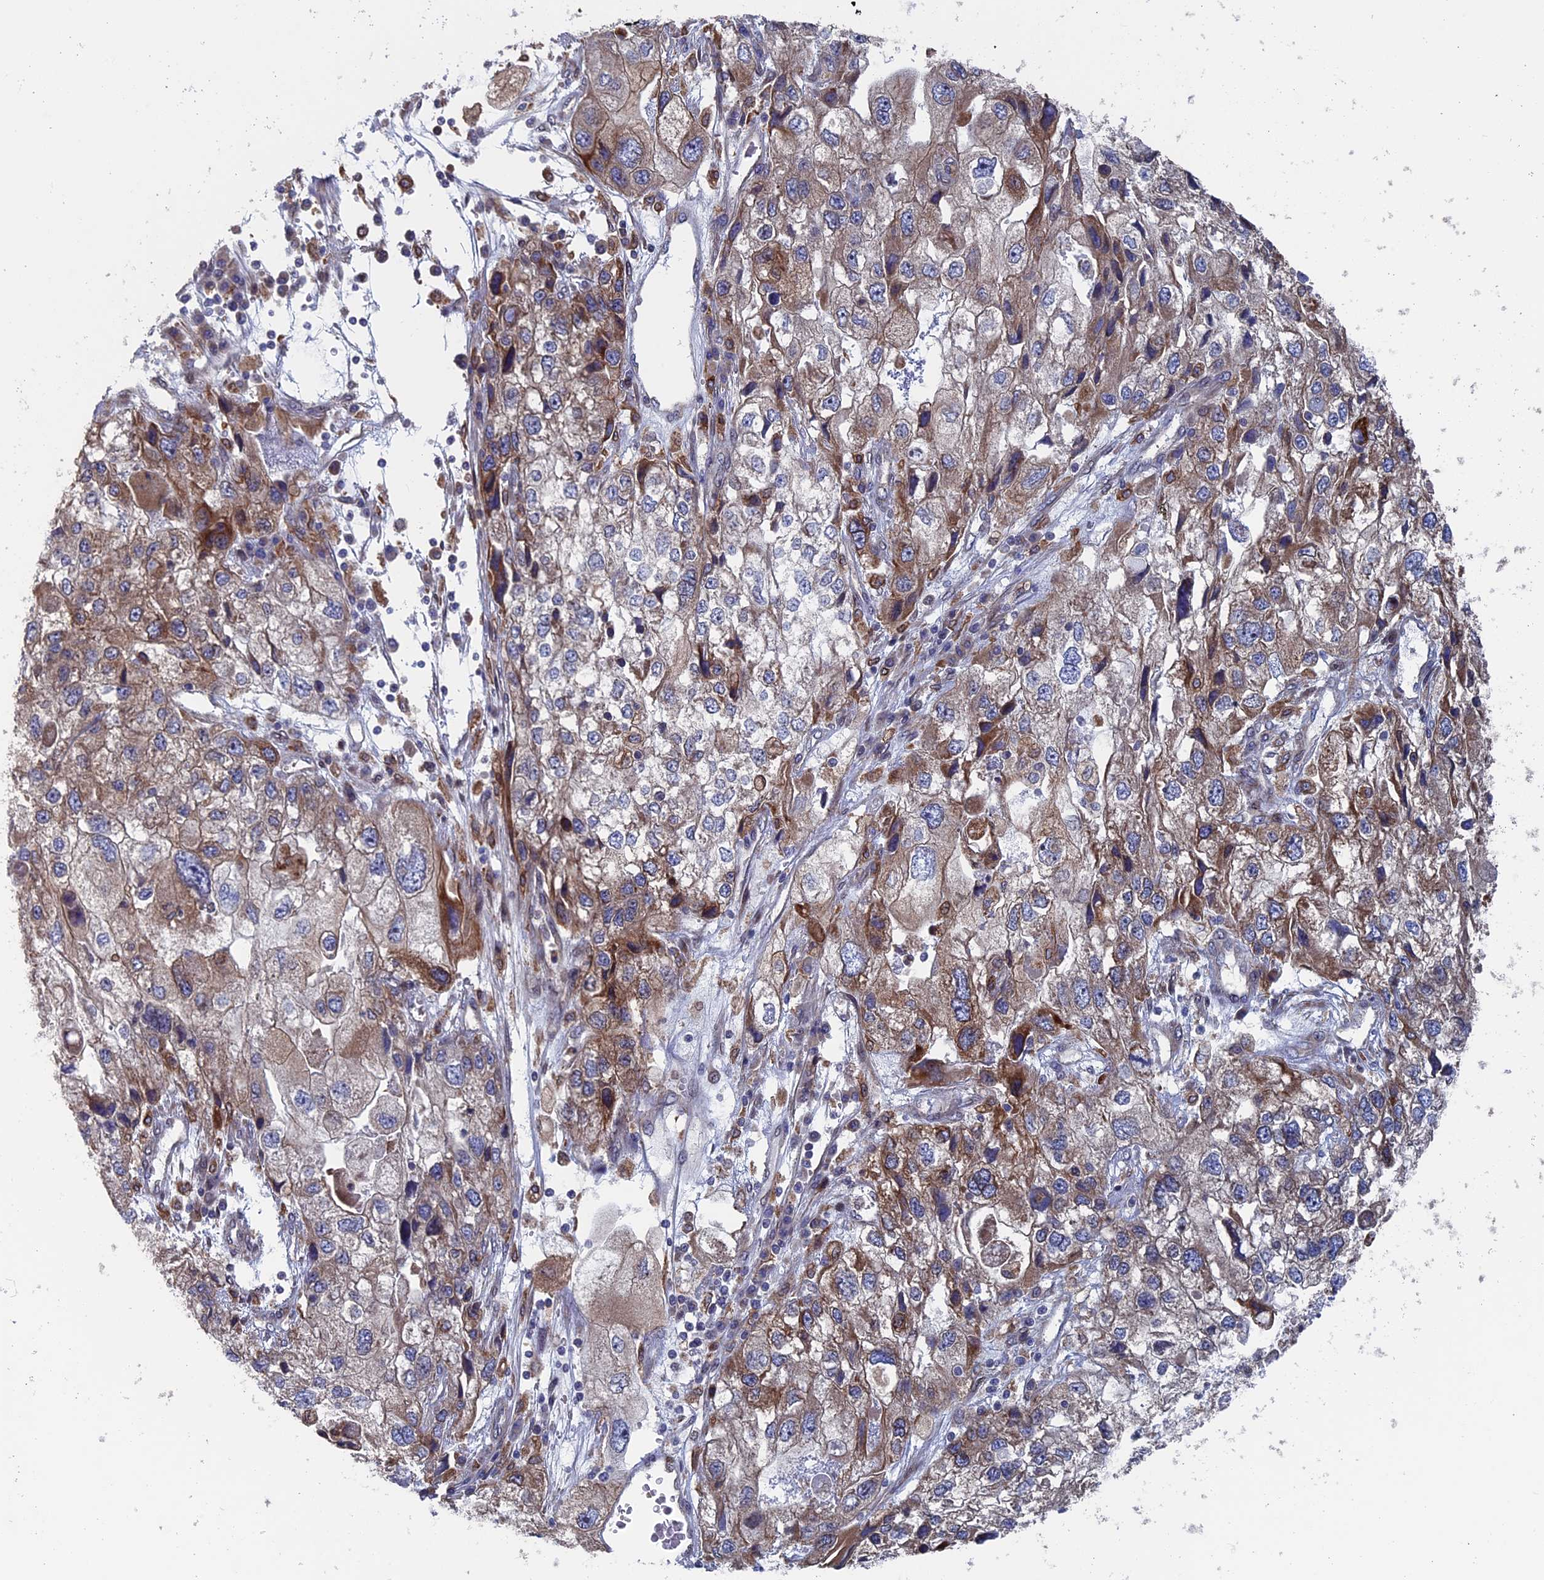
{"staining": {"intensity": "weak", "quantity": "25%-75%", "location": "cytoplasmic/membranous"}, "tissue": "endometrial cancer", "cell_type": "Tumor cells", "image_type": "cancer", "snomed": [{"axis": "morphology", "description": "Adenocarcinoma, NOS"}, {"axis": "topography", "description": "Endometrium"}], "caption": "There is low levels of weak cytoplasmic/membranous staining in tumor cells of endometrial adenocarcinoma, as demonstrated by immunohistochemical staining (brown color).", "gene": "RPUSD1", "patient": {"sex": "female", "age": 49}}